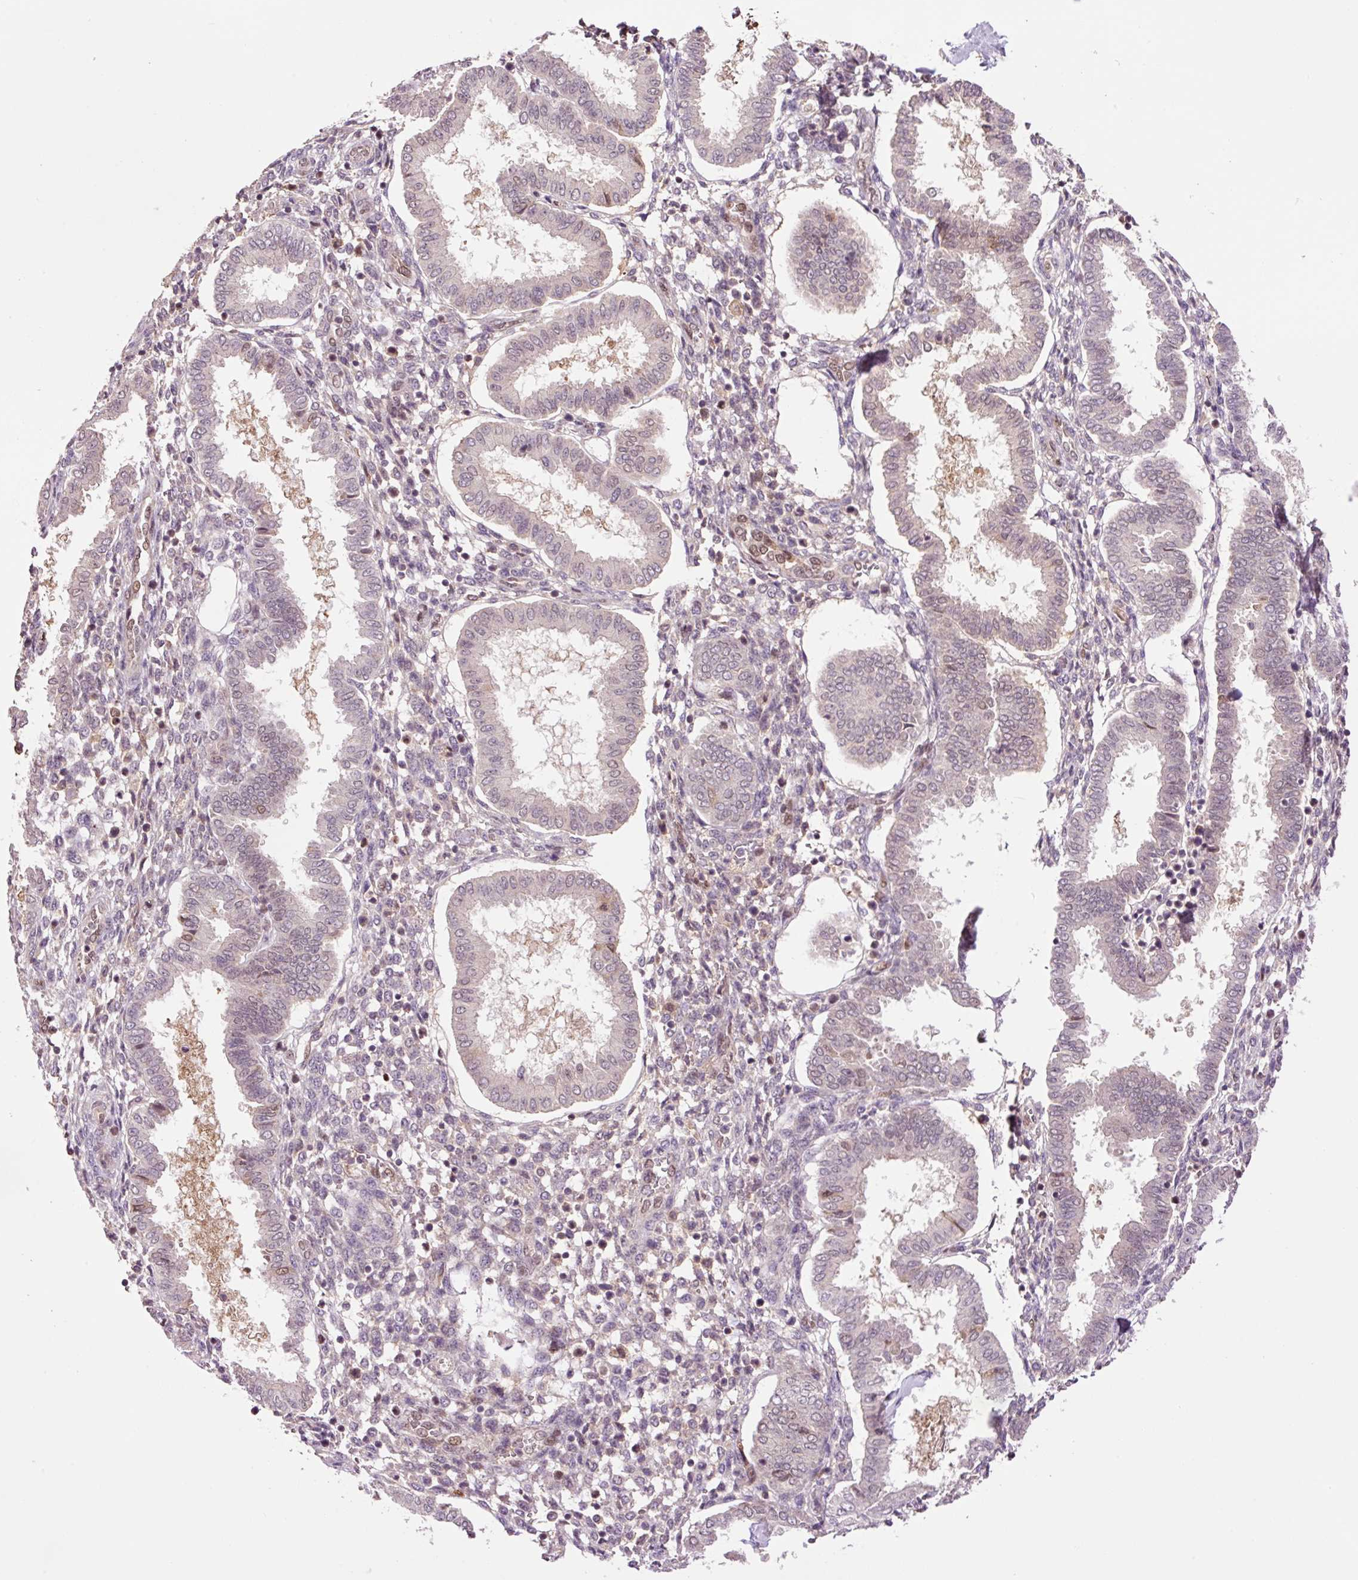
{"staining": {"intensity": "negative", "quantity": "none", "location": "none"}, "tissue": "endometrium", "cell_type": "Cells in endometrial stroma", "image_type": "normal", "snomed": [{"axis": "morphology", "description": "Normal tissue, NOS"}, {"axis": "topography", "description": "Endometrium"}], "caption": "Immunohistochemistry (IHC) histopathology image of unremarkable endometrium: endometrium stained with DAB (3,3'-diaminobenzidine) demonstrates no significant protein positivity in cells in endometrial stroma. (Brightfield microscopy of DAB immunohistochemistry (IHC) at high magnification).", "gene": "DPPA4", "patient": {"sex": "female", "age": 24}}